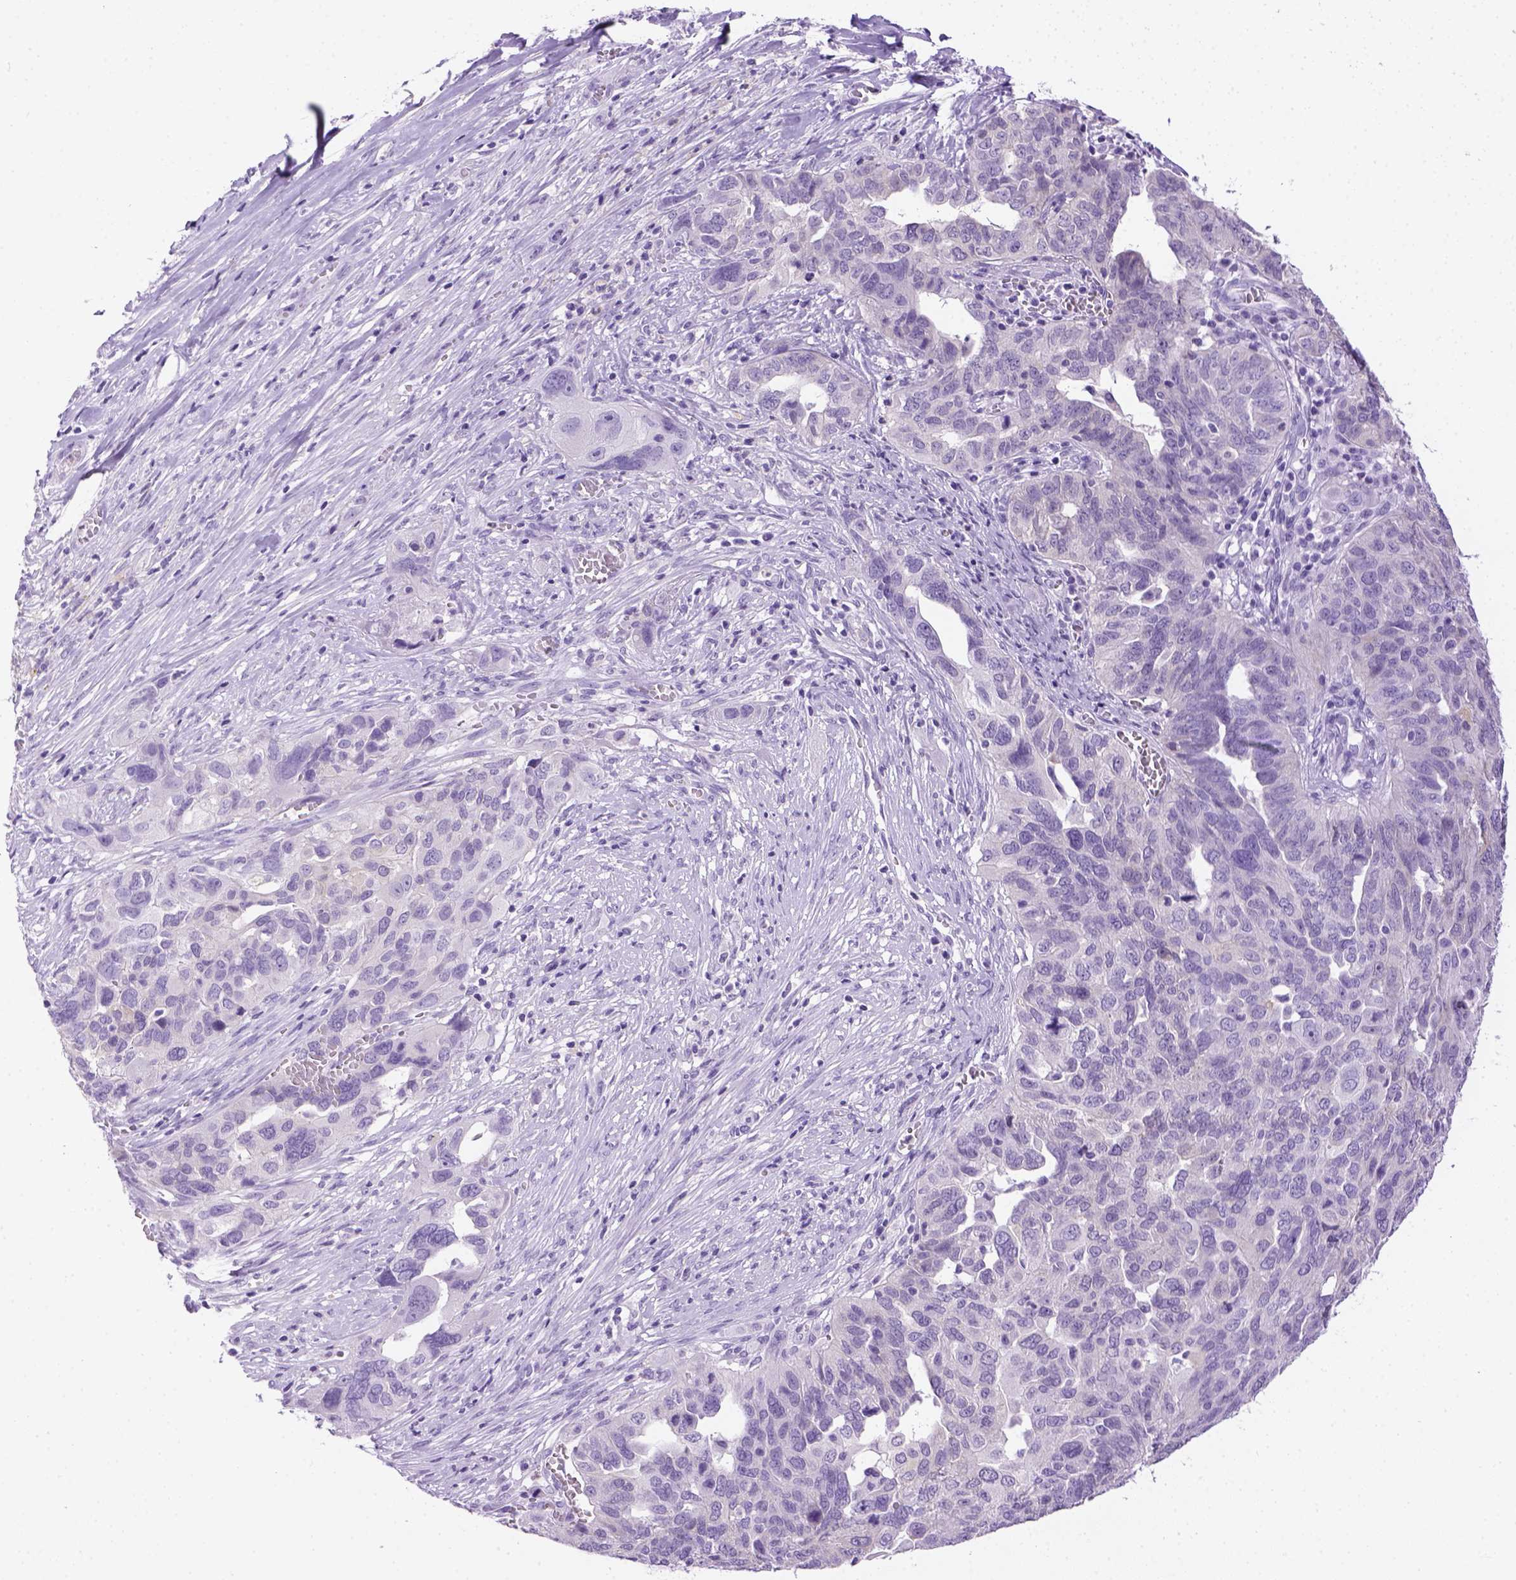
{"staining": {"intensity": "negative", "quantity": "none", "location": "none"}, "tissue": "ovarian cancer", "cell_type": "Tumor cells", "image_type": "cancer", "snomed": [{"axis": "morphology", "description": "Carcinoma, endometroid"}, {"axis": "topography", "description": "Soft tissue"}, {"axis": "topography", "description": "Ovary"}], "caption": "Immunohistochemistry (IHC) micrograph of human endometroid carcinoma (ovarian) stained for a protein (brown), which demonstrates no positivity in tumor cells.", "gene": "TMEM38A", "patient": {"sex": "female", "age": 52}}